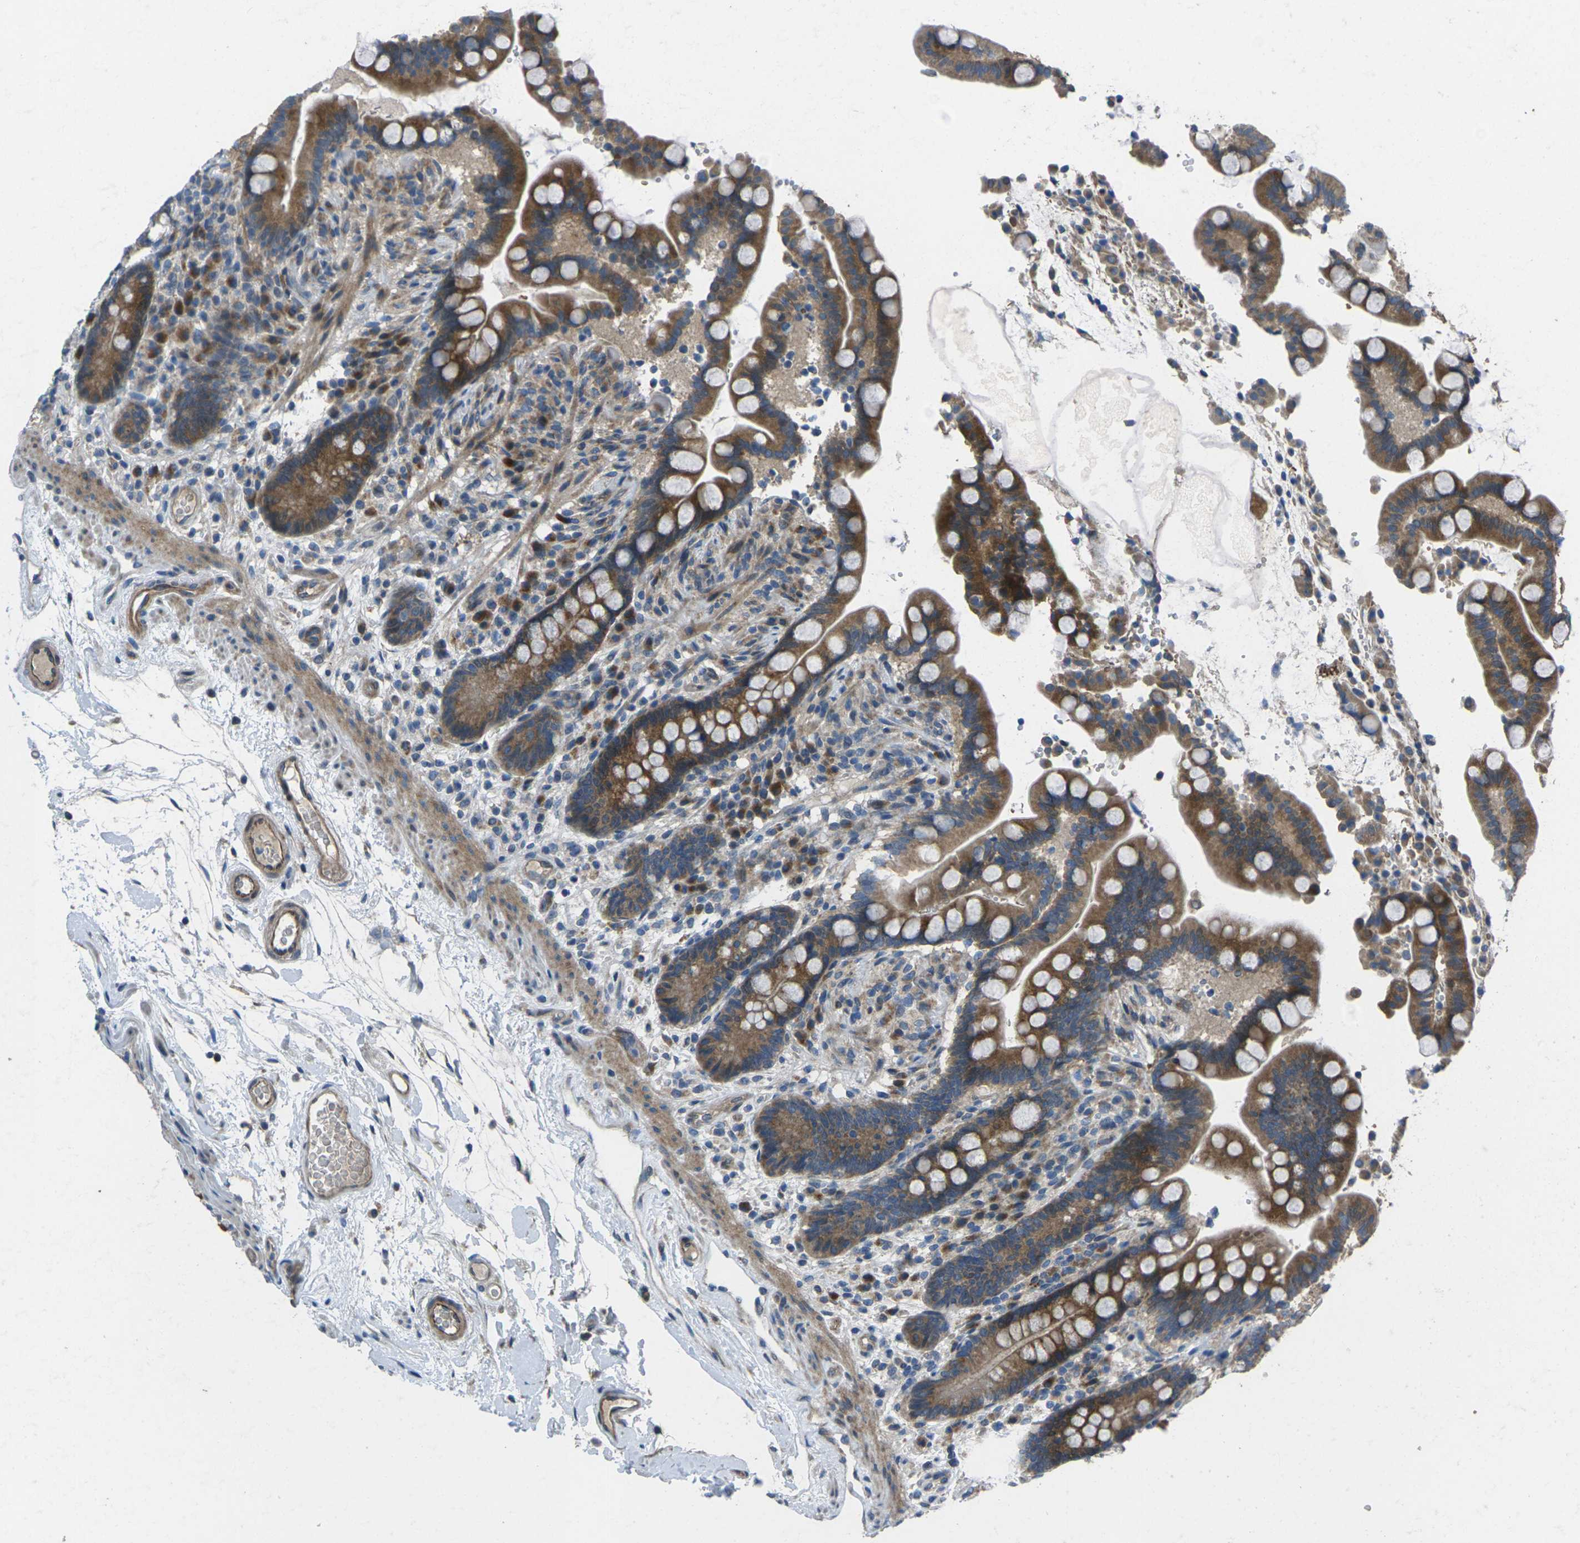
{"staining": {"intensity": "moderate", "quantity": ">75%", "location": "cytoplasmic/membranous"}, "tissue": "colon", "cell_type": "Endothelial cells", "image_type": "normal", "snomed": [{"axis": "morphology", "description": "Normal tissue, NOS"}, {"axis": "topography", "description": "Colon"}], "caption": "The photomicrograph shows staining of unremarkable colon, revealing moderate cytoplasmic/membranous protein expression (brown color) within endothelial cells. (Stains: DAB in brown, nuclei in blue, Microscopy: brightfield microscopy at high magnification).", "gene": "EDNRA", "patient": {"sex": "male", "age": 73}}